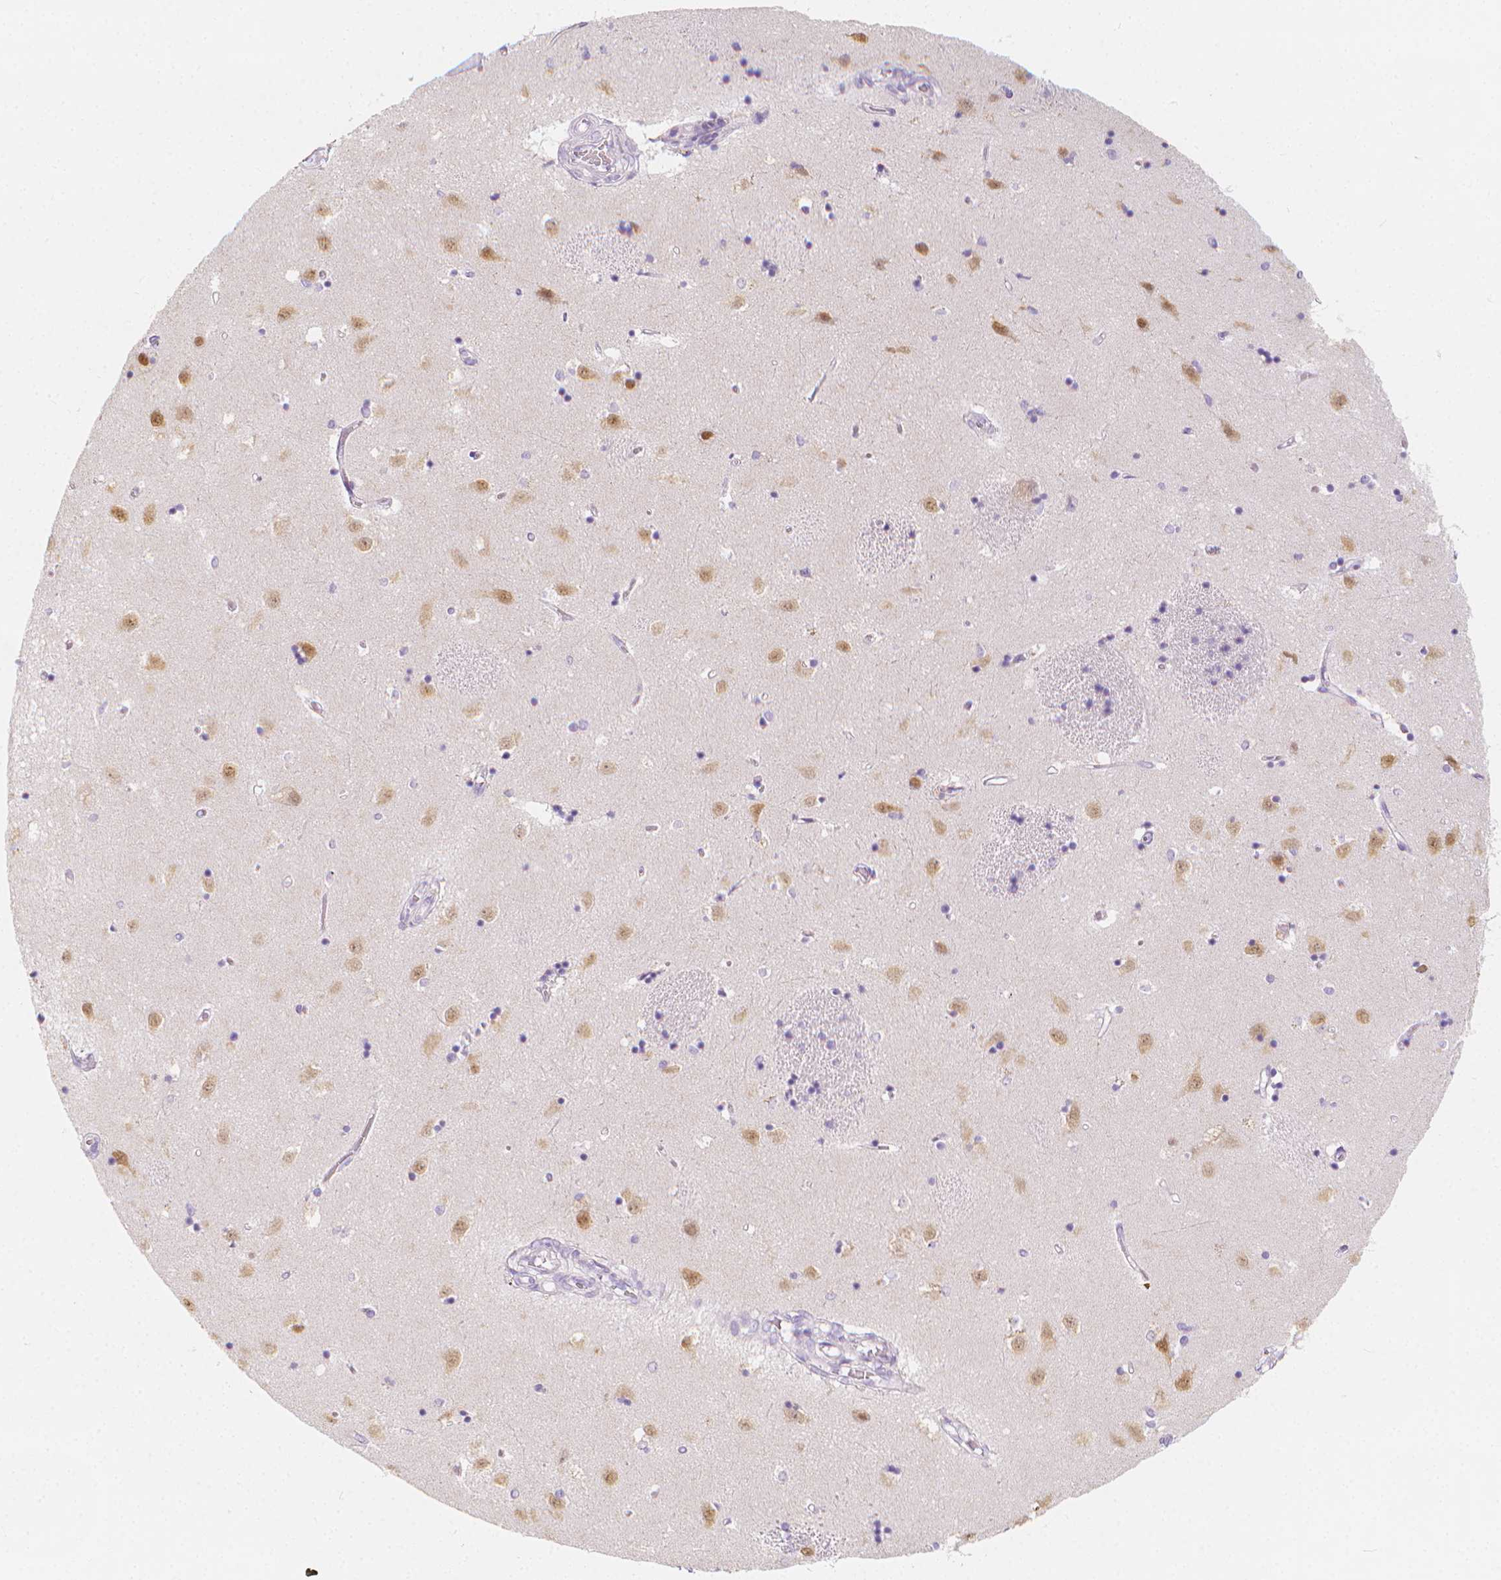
{"staining": {"intensity": "negative", "quantity": "none", "location": "none"}, "tissue": "caudate", "cell_type": "Glial cells", "image_type": "normal", "snomed": [{"axis": "morphology", "description": "Normal tissue, NOS"}, {"axis": "topography", "description": "Lateral ventricle wall"}], "caption": "A high-resolution image shows immunohistochemistry (IHC) staining of unremarkable caudate, which exhibits no significant staining in glial cells. Nuclei are stained in blue.", "gene": "RBFOX1", "patient": {"sex": "male", "age": 54}}